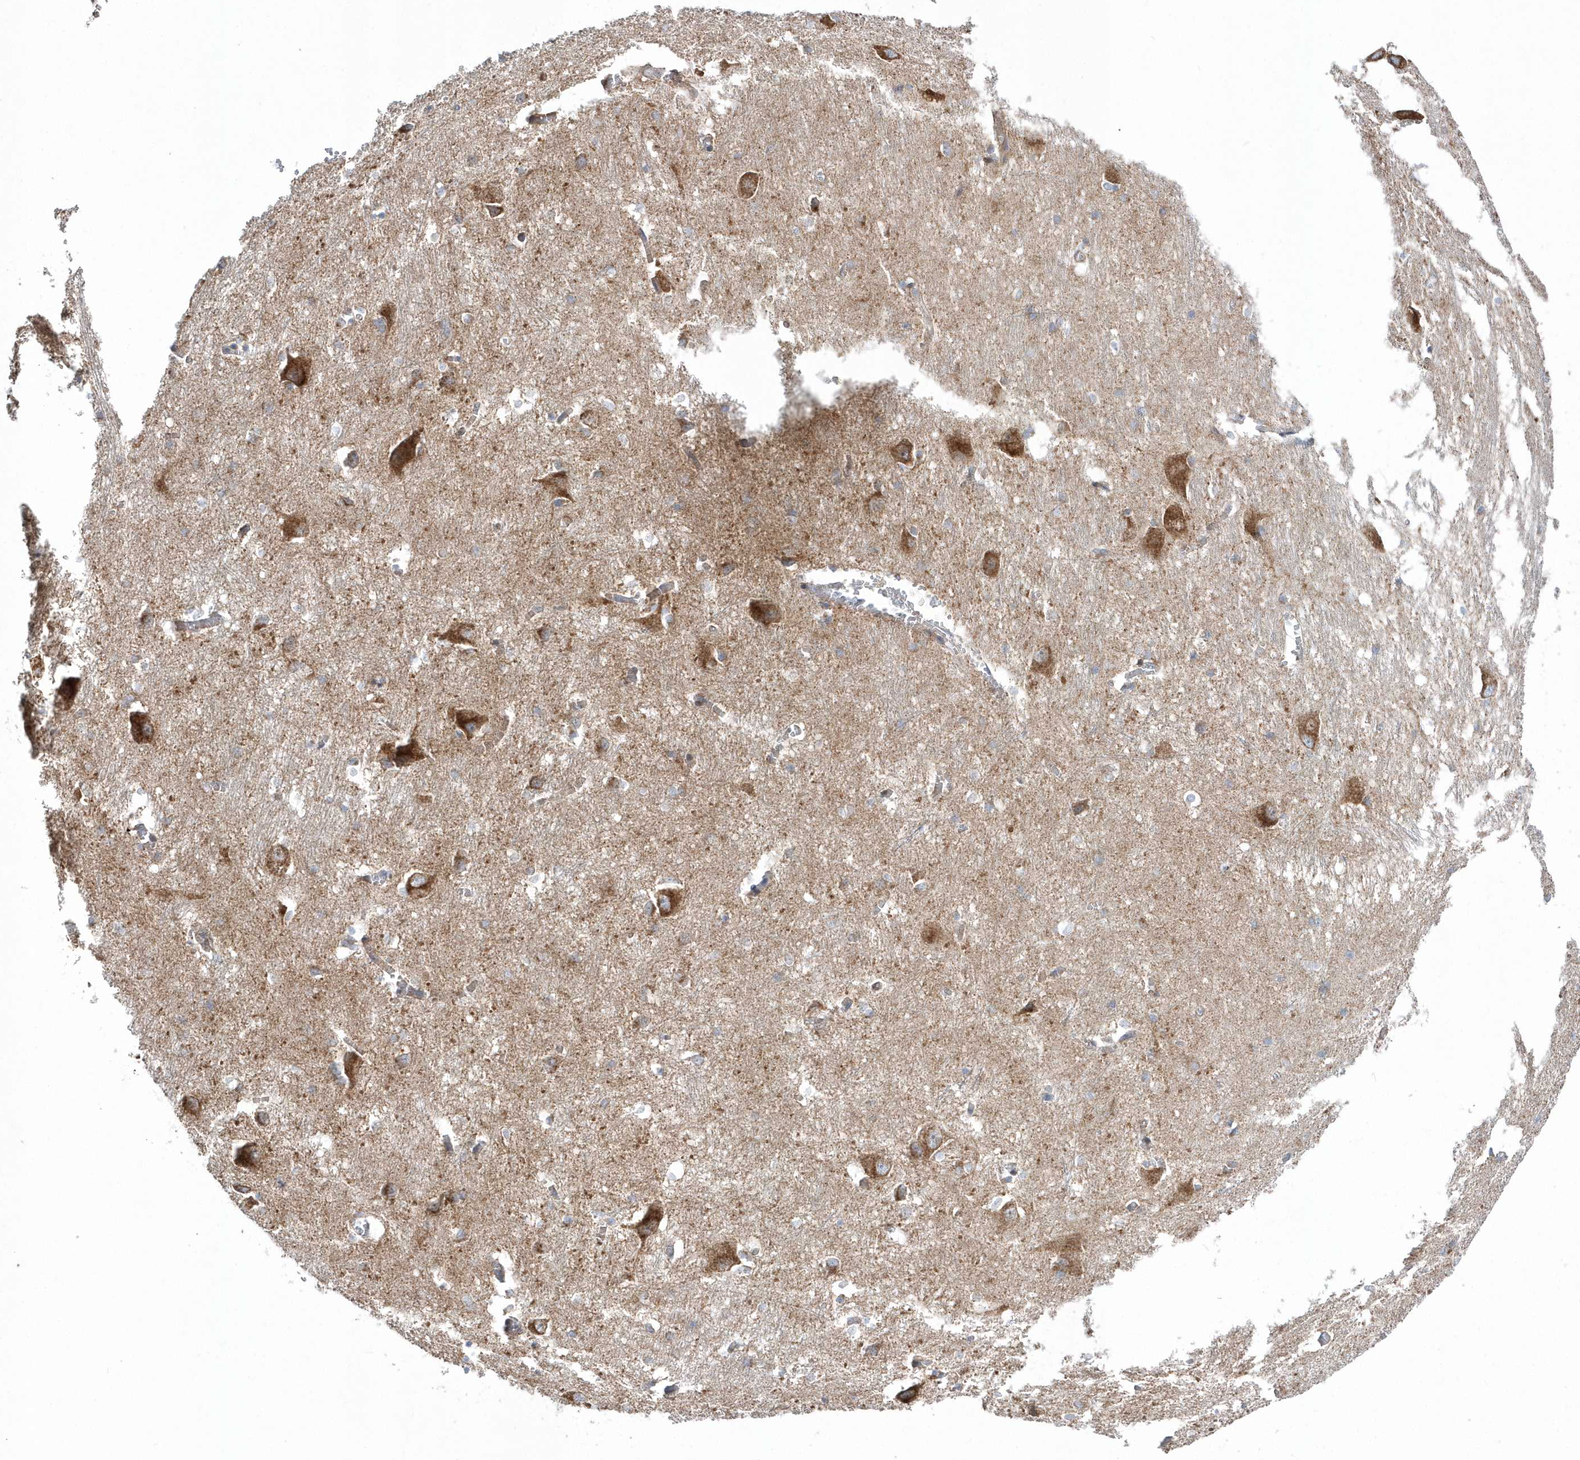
{"staining": {"intensity": "weak", "quantity": "25%-75%", "location": "cytoplasmic/membranous"}, "tissue": "caudate", "cell_type": "Glial cells", "image_type": "normal", "snomed": [{"axis": "morphology", "description": "Normal tissue, NOS"}, {"axis": "topography", "description": "Lateral ventricle wall"}], "caption": "A micrograph of human caudate stained for a protein shows weak cytoplasmic/membranous brown staining in glial cells. The protein of interest is shown in brown color, while the nuclei are stained blue.", "gene": "OPA1", "patient": {"sex": "male", "age": 37}}